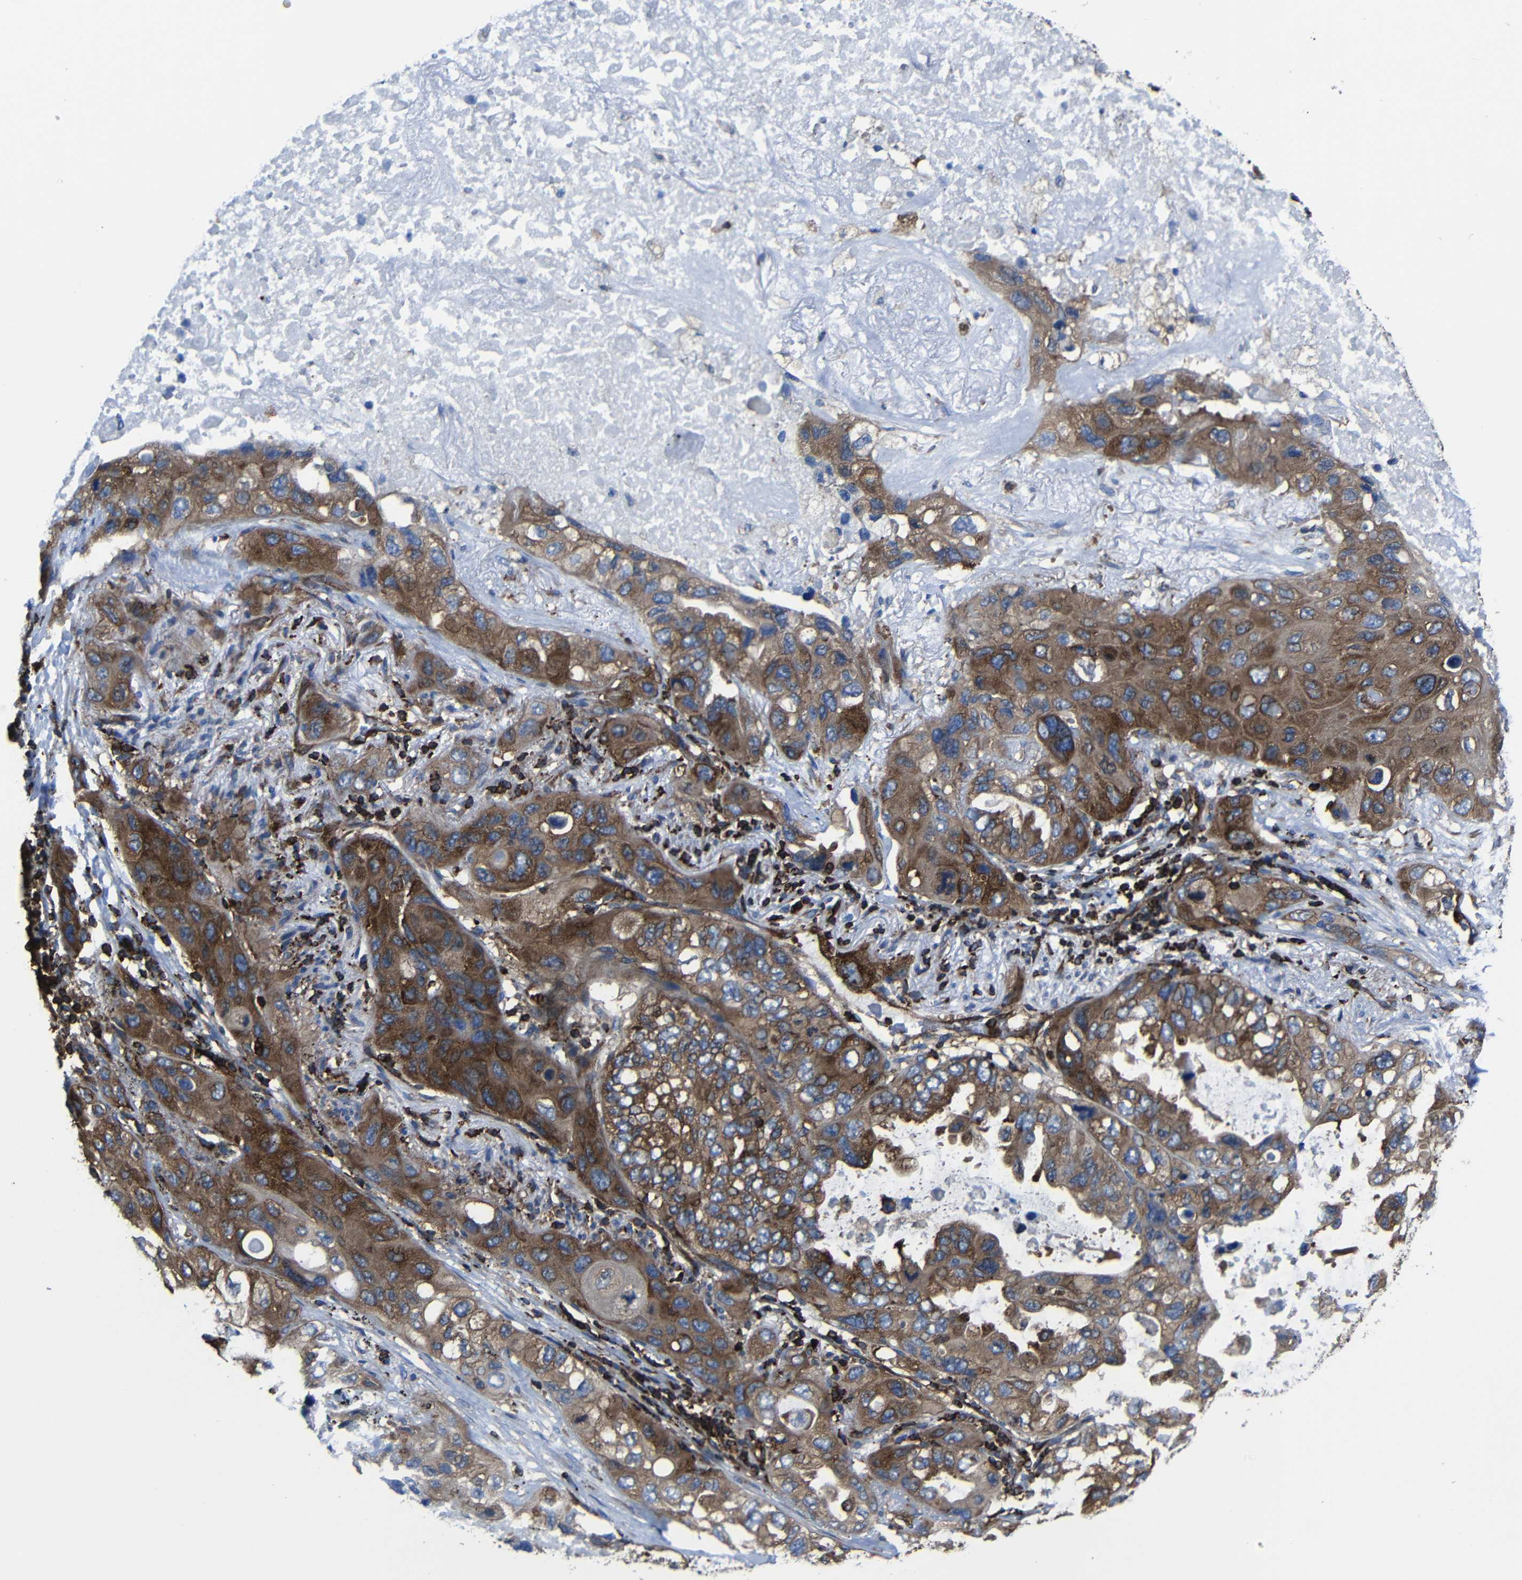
{"staining": {"intensity": "strong", "quantity": ">75%", "location": "cytoplasmic/membranous"}, "tissue": "lung cancer", "cell_type": "Tumor cells", "image_type": "cancer", "snomed": [{"axis": "morphology", "description": "Squamous cell carcinoma, NOS"}, {"axis": "topography", "description": "Lung"}], "caption": "Lung cancer stained with immunohistochemistry (IHC) demonstrates strong cytoplasmic/membranous positivity in about >75% of tumor cells. (IHC, brightfield microscopy, high magnification).", "gene": "ARHGEF1", "patient": {"sex": "female", "age": 73}}